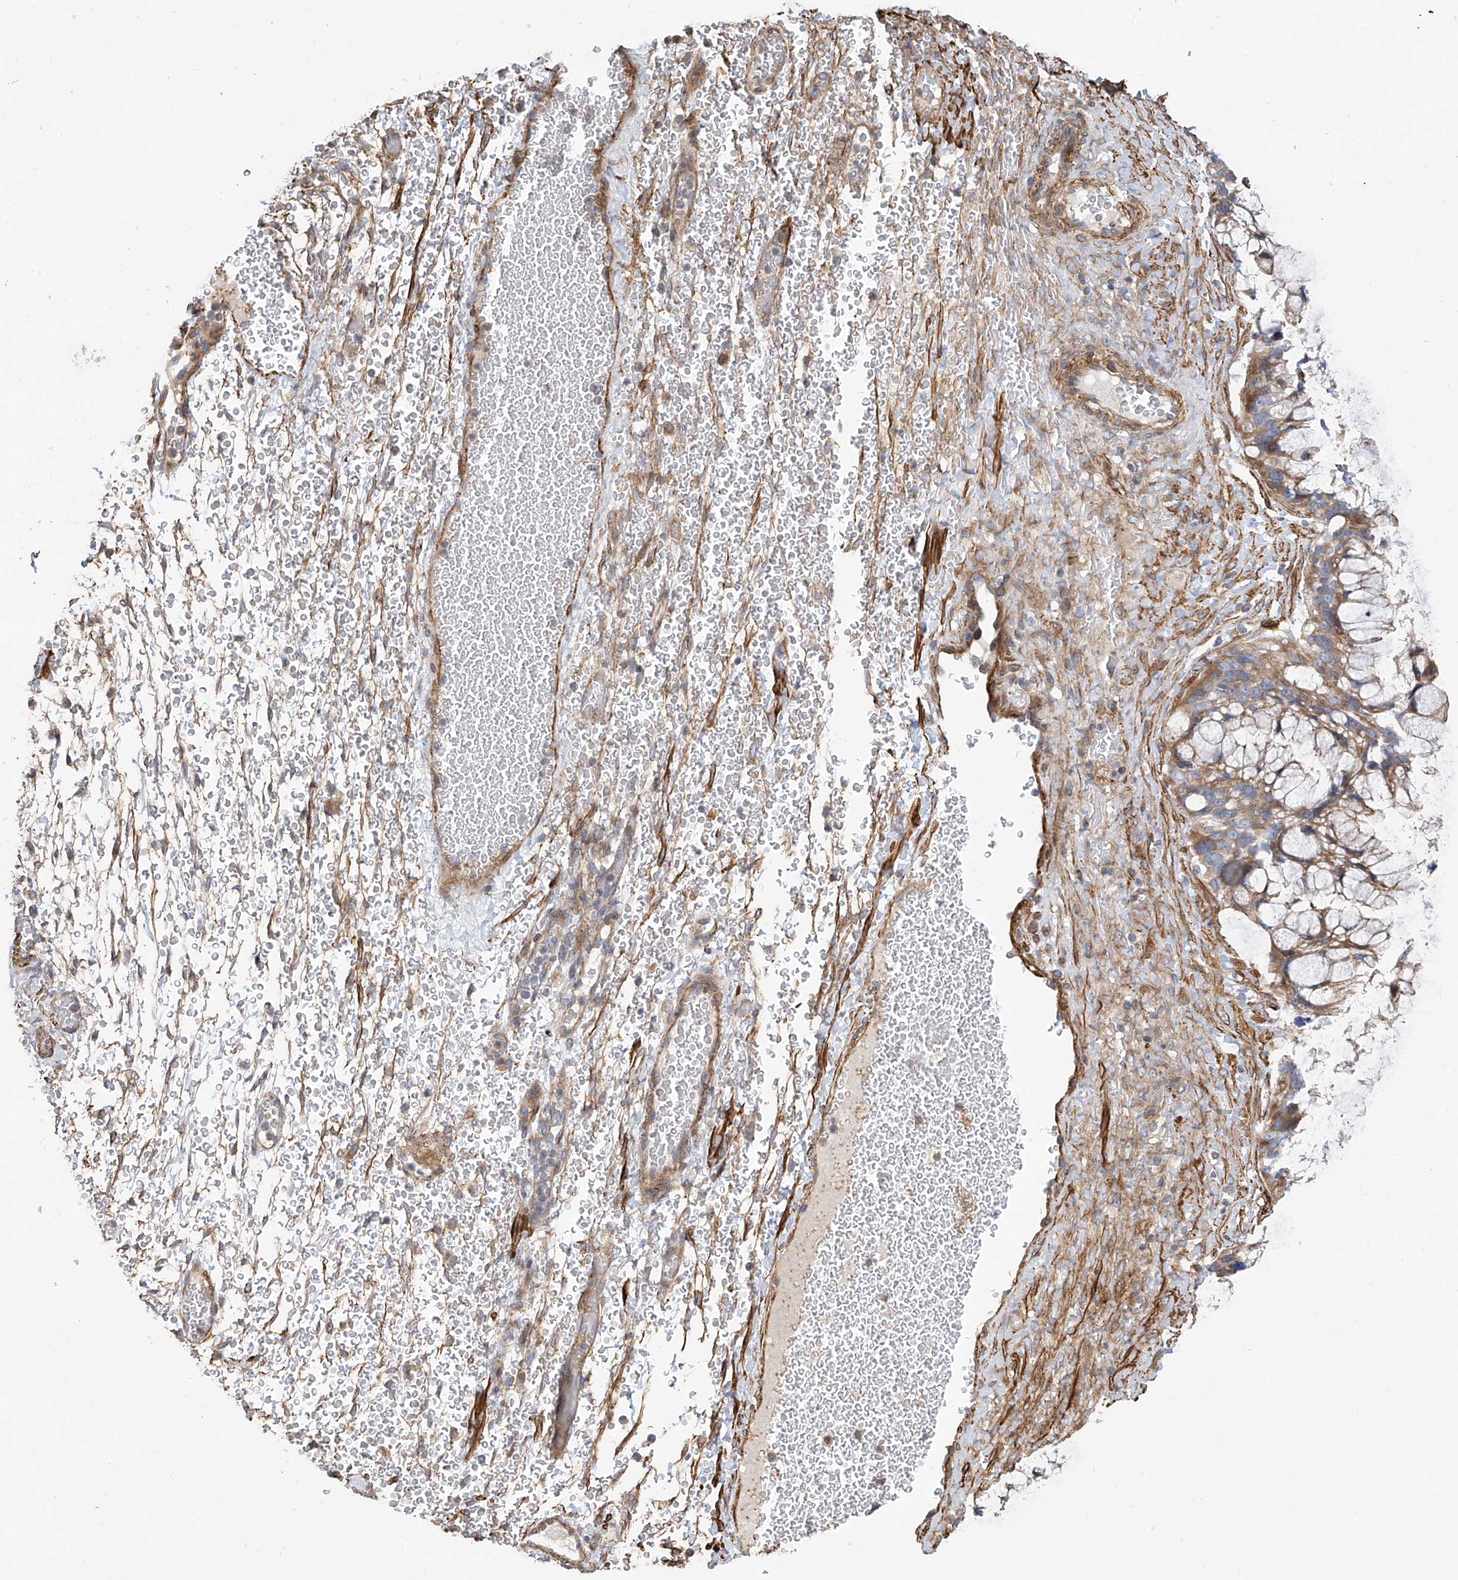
{"staining": {"intensity": "moderate", "quantity": ">75%", "location": "cytoplasmic/membranous"}, "tissue": "ovarian cancer", "cell_type": "Tumor cells", "image_type": "cancer", "snomed": [{"axis": "morphology", "description": "Cystadenocarcinoma, mucinous, NOS"}, {"axis": "topography", "description": "Ovary"}], "caption": "Ovarian cancer (mucinous cystadenocarcinoma) was stained to show a protein in brown. There is medium levels of moderate cytoplasmic/membranous staining in about >75% of tumor cells.", "gene": "SLC43A3", "patient": {"sex": "female", "age": 37}}